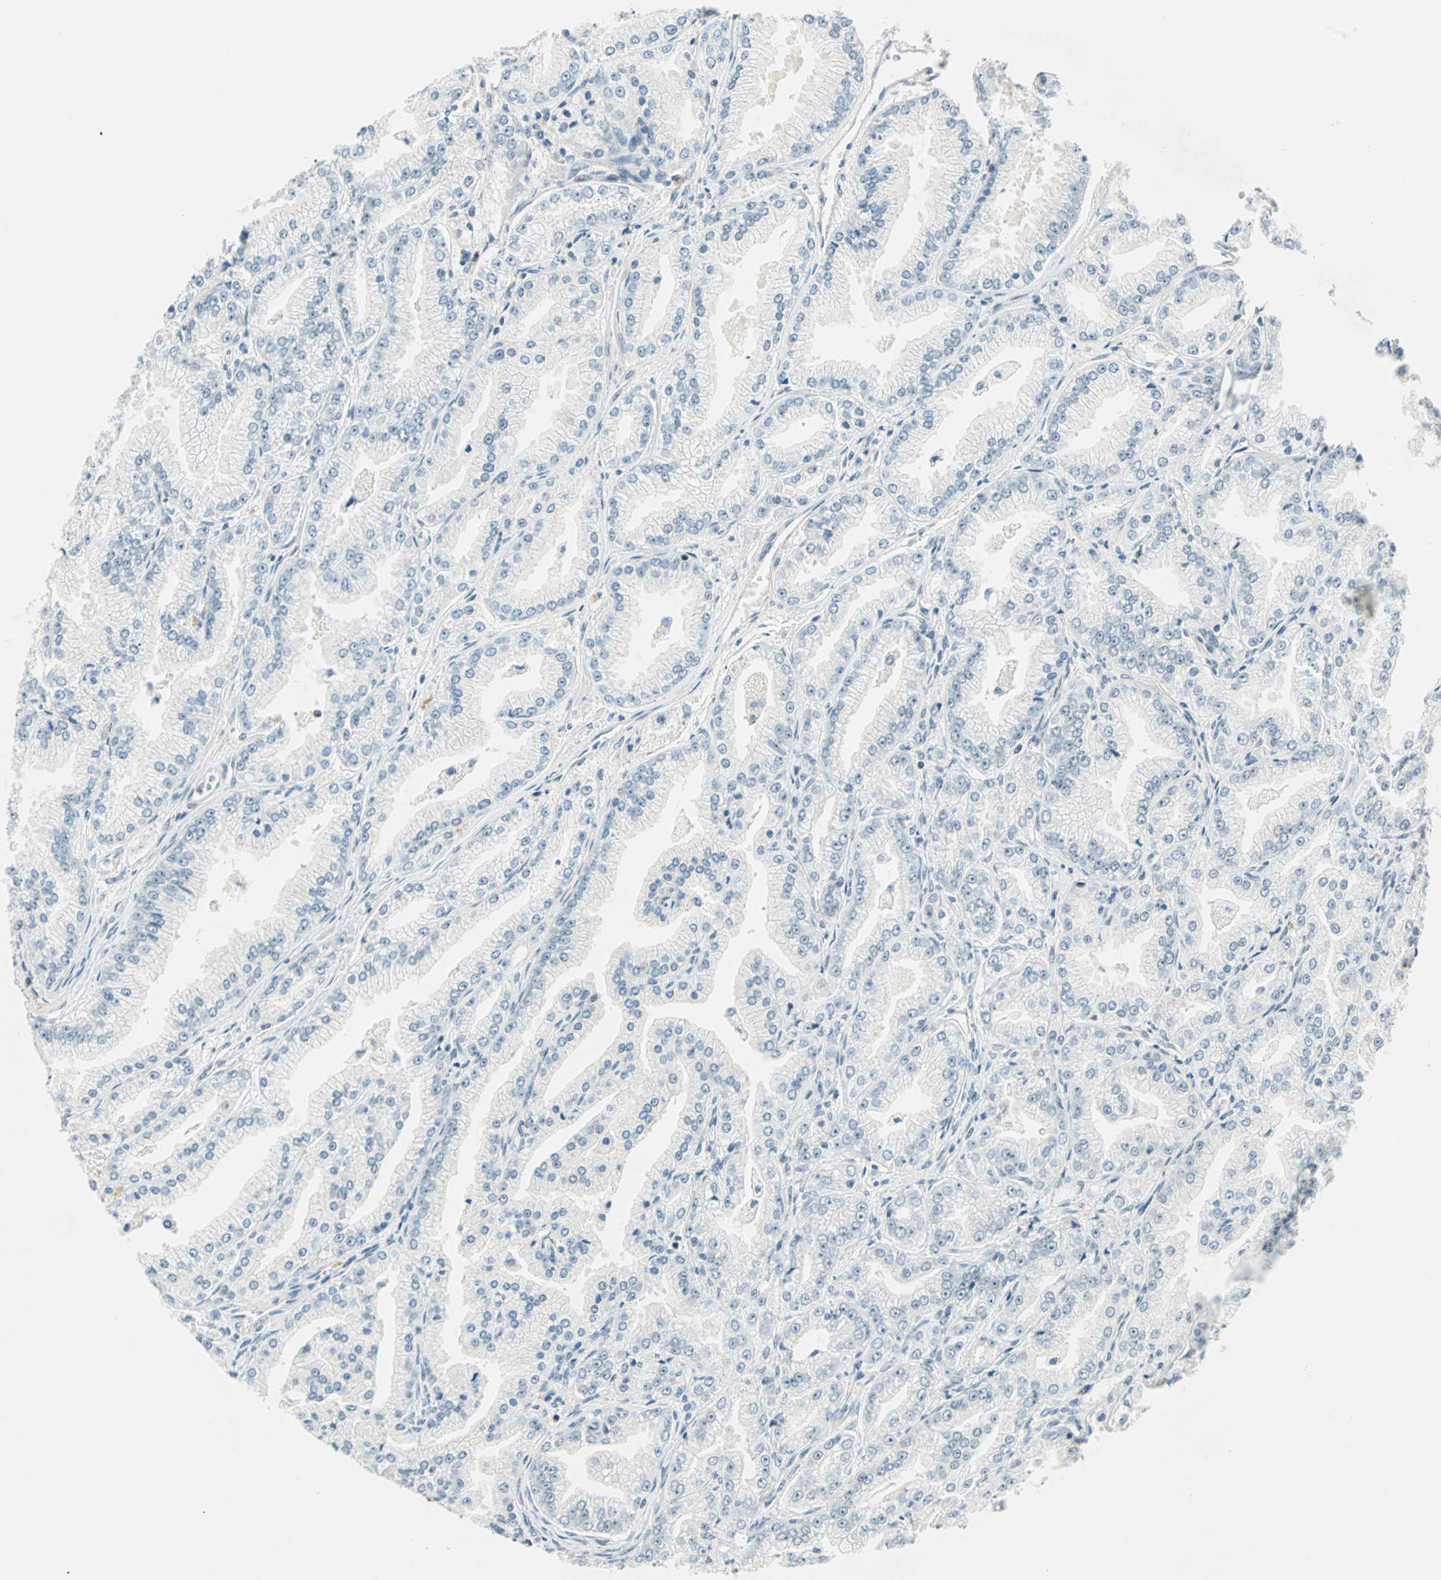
{"staining": {"intensity": "negative", "quantity": "none", "location": "none"}, "tissue": "prostate cancer", "cell_type": "Tumor cells", "image_type": "cancer", "snomed": [{"axis": "morphology", "description": "Adenocarcinoma, High grade"}, {"axis": "topography", "description": "Prostate"}], "caption": "An IHC micrograph of prostate cancer is shown. There is no staining in tumor cells of prostate cancer. (Stains: DAB IHC with hematoxylin counter stain, Microscopy: brightfield microscopy at high magnification).", "gene": "SIN3A", "patient": {"sex": "male", "age": 61}}